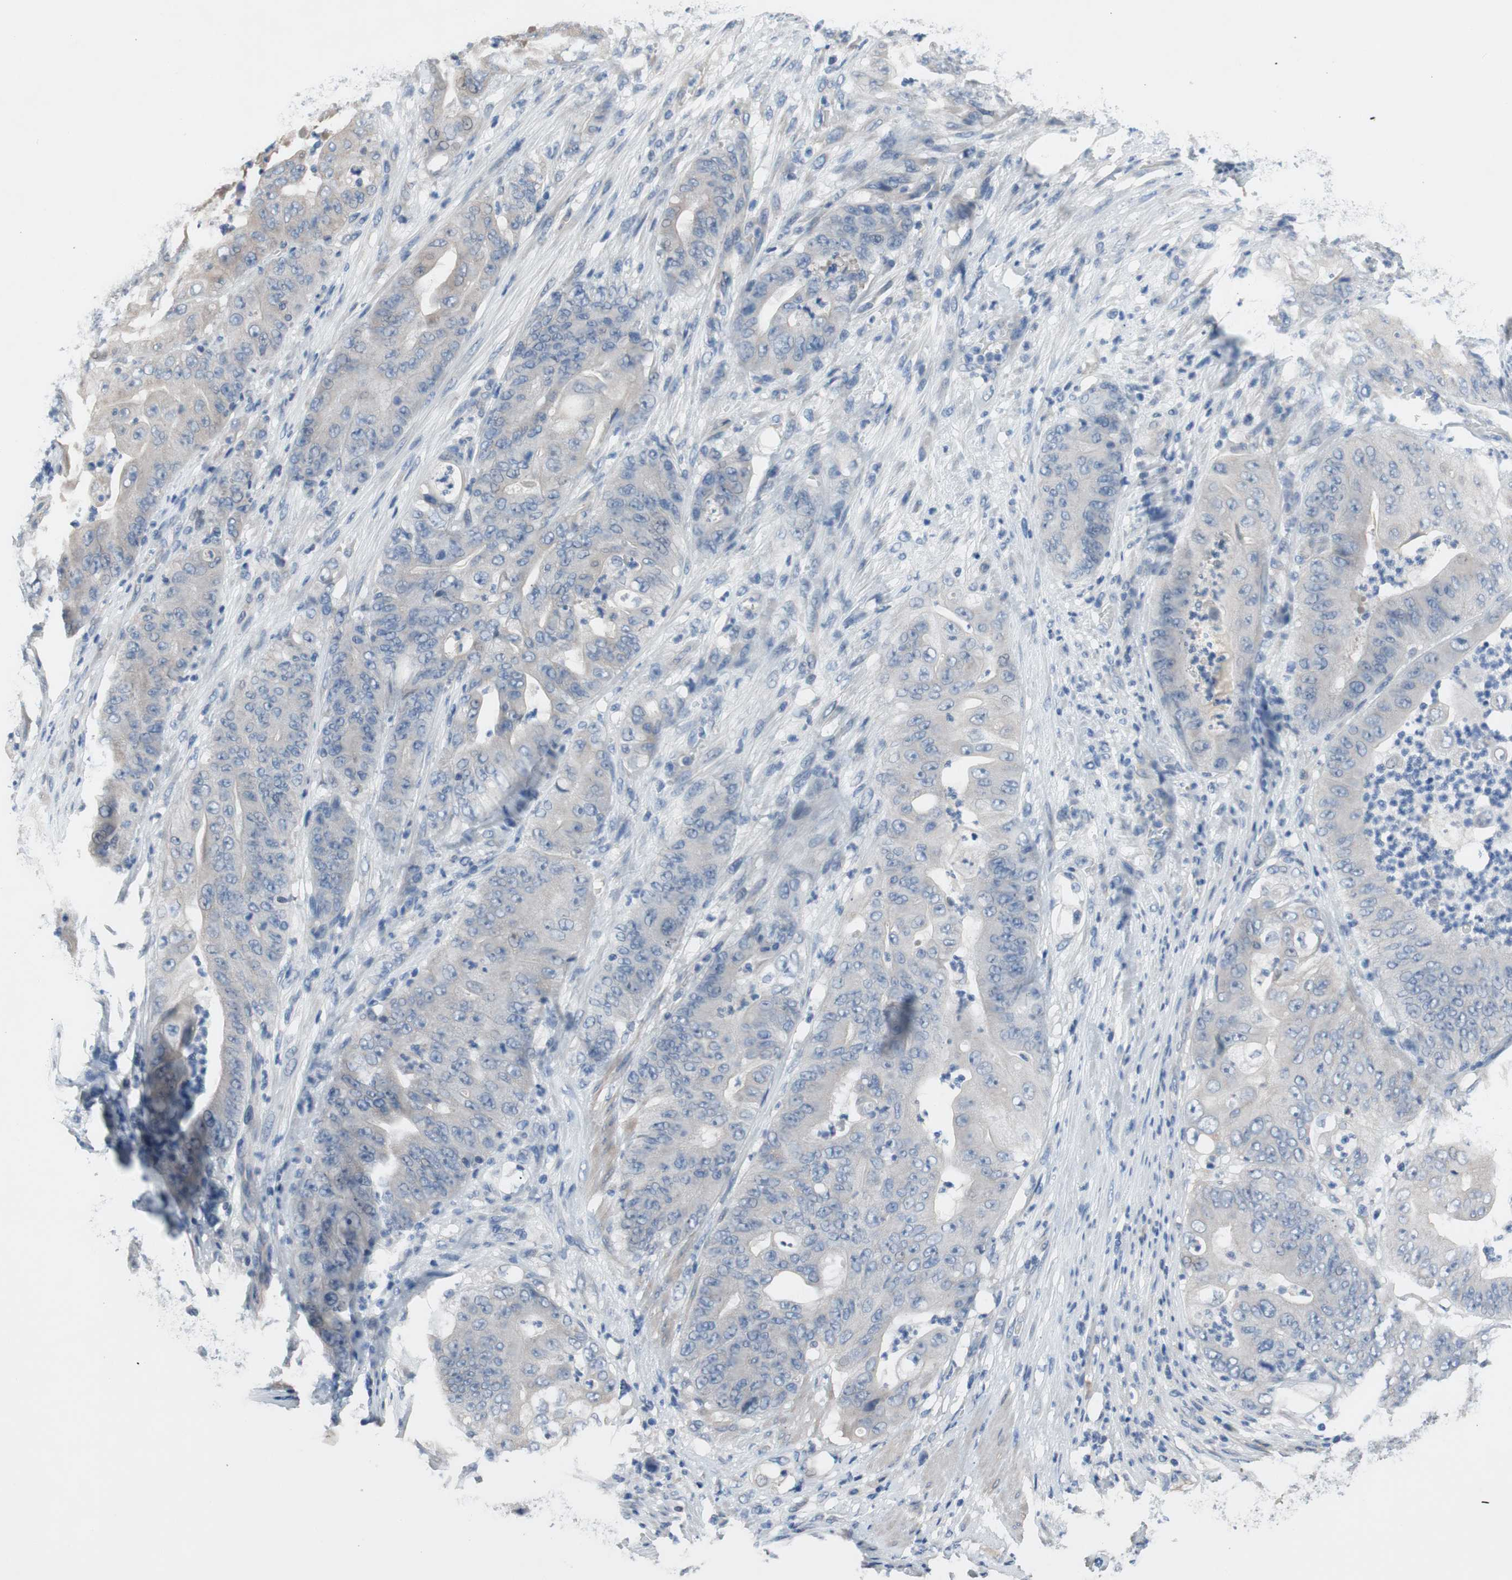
{"staining": {"intensity": "negative", "quantity": "none", "location": "none"}, "tissue": "stomach cancer", "cell_type": "Tumor cells", "image_type": "cancer", "snomed": [{"axis": "morphology", "description": "Adenocarcinoma, NOS"}, {"axis": "topography", "description": "Stomach"}], "caption": "This histopathology image is of stomach cancer stained with immunohistochemistry (IHC) to label a protein in brown with the nuclei are counter-stained blue. There is no positivity in tumor cells.", "gene": "TACR3", "patient": {"sex": "female", "age": 73}}